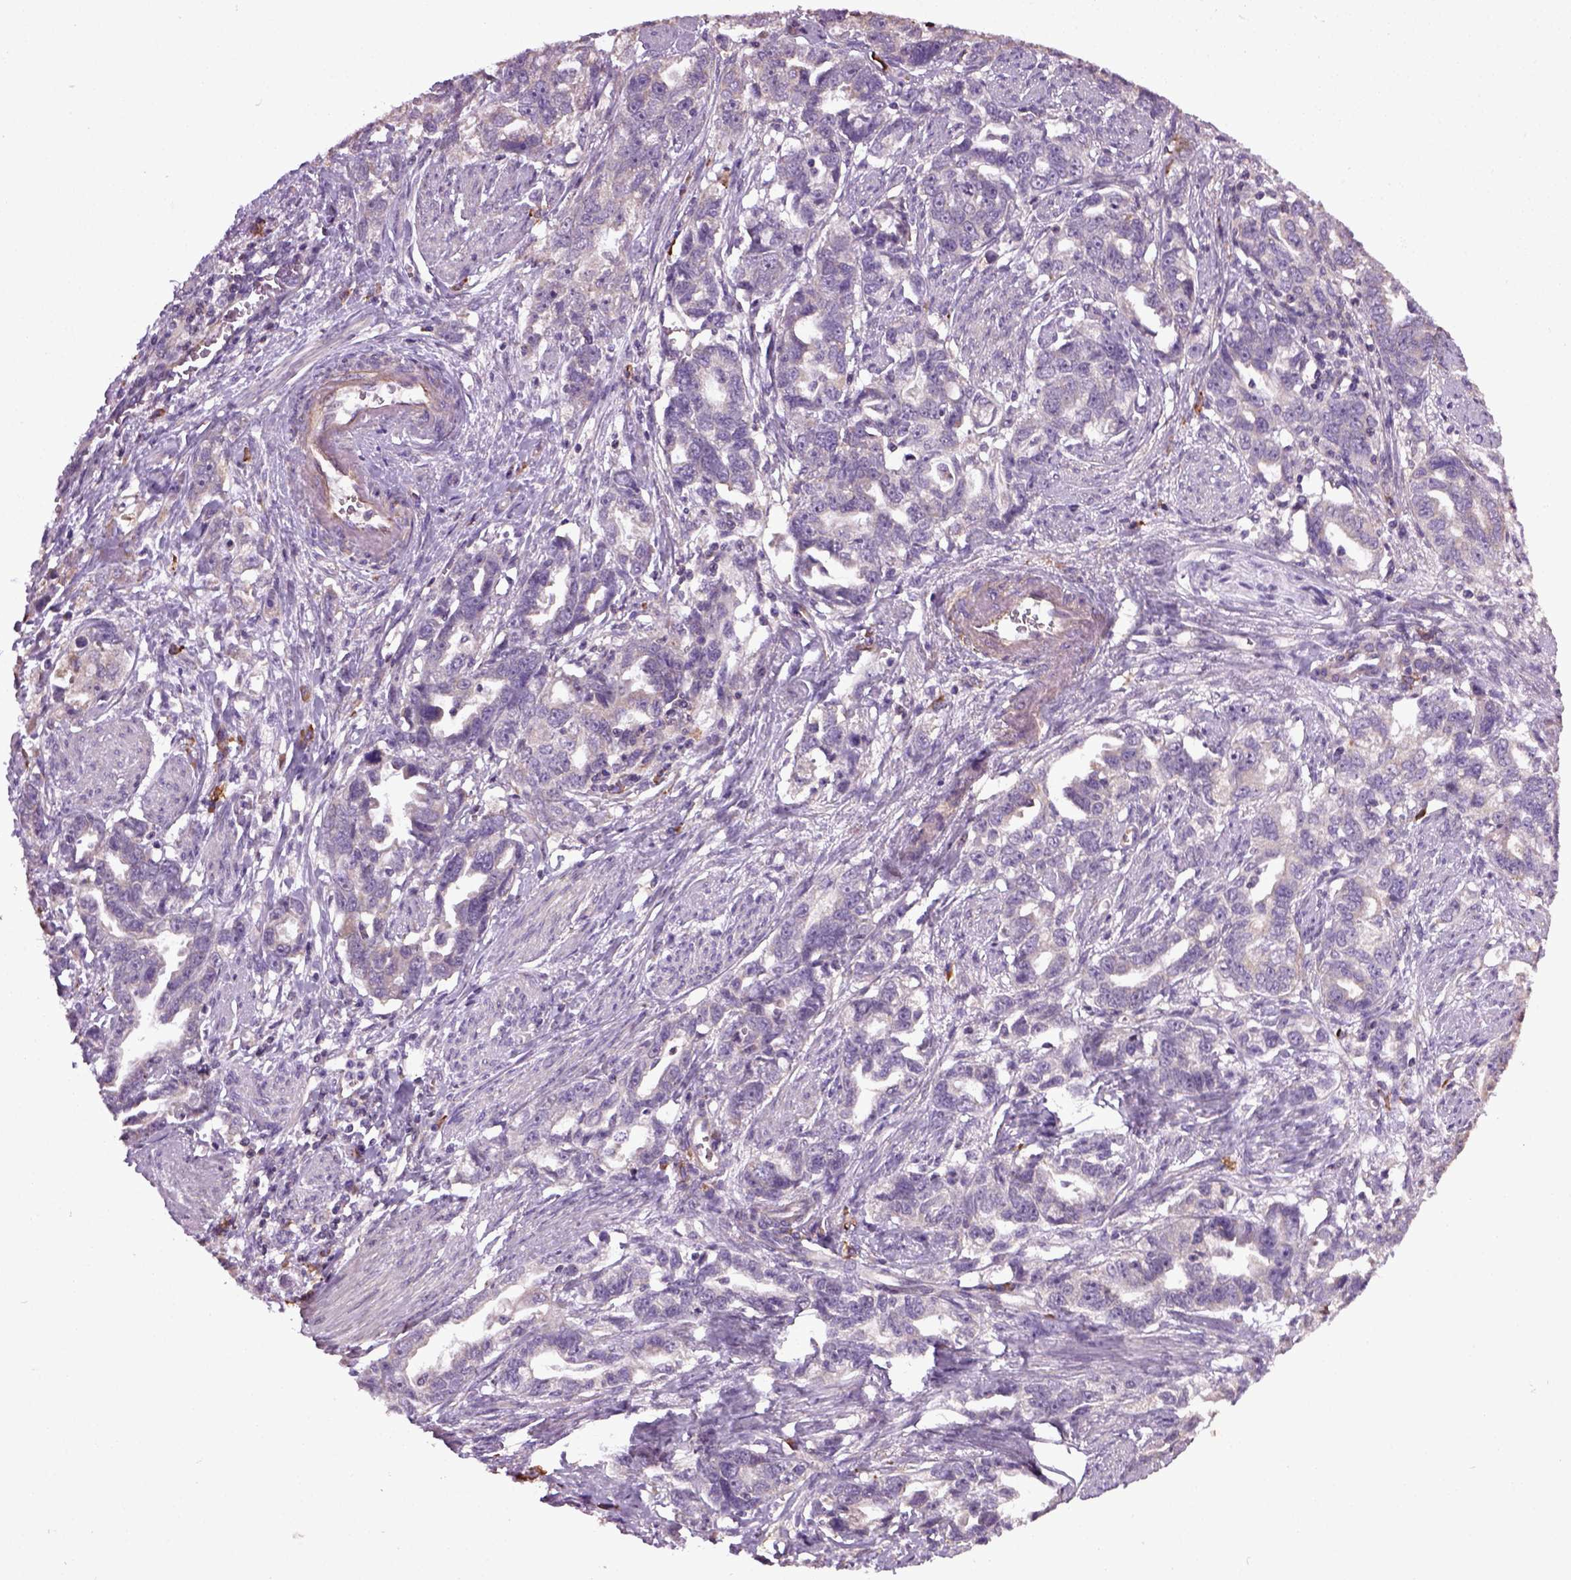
{"staining": {"intensity": "negative", "quantity": "none", "location": "none"}, "tissue": "ovarian cancer", "cell_type": "Tumor cells", "image_type": "cancer", "snomed": [{"axis": "morphology", "description": "Cystadenocarcinoma, serous, NOS"}, {"axis": "topography", "description": "Ovary"}], "caption": "Protein analysis of ovarian cancer (serous cystadenocarcinoma) shows no significant expression in tumor cells.", "gene": "TPRG1", "patient": {"sex": "female", "age": 51}}